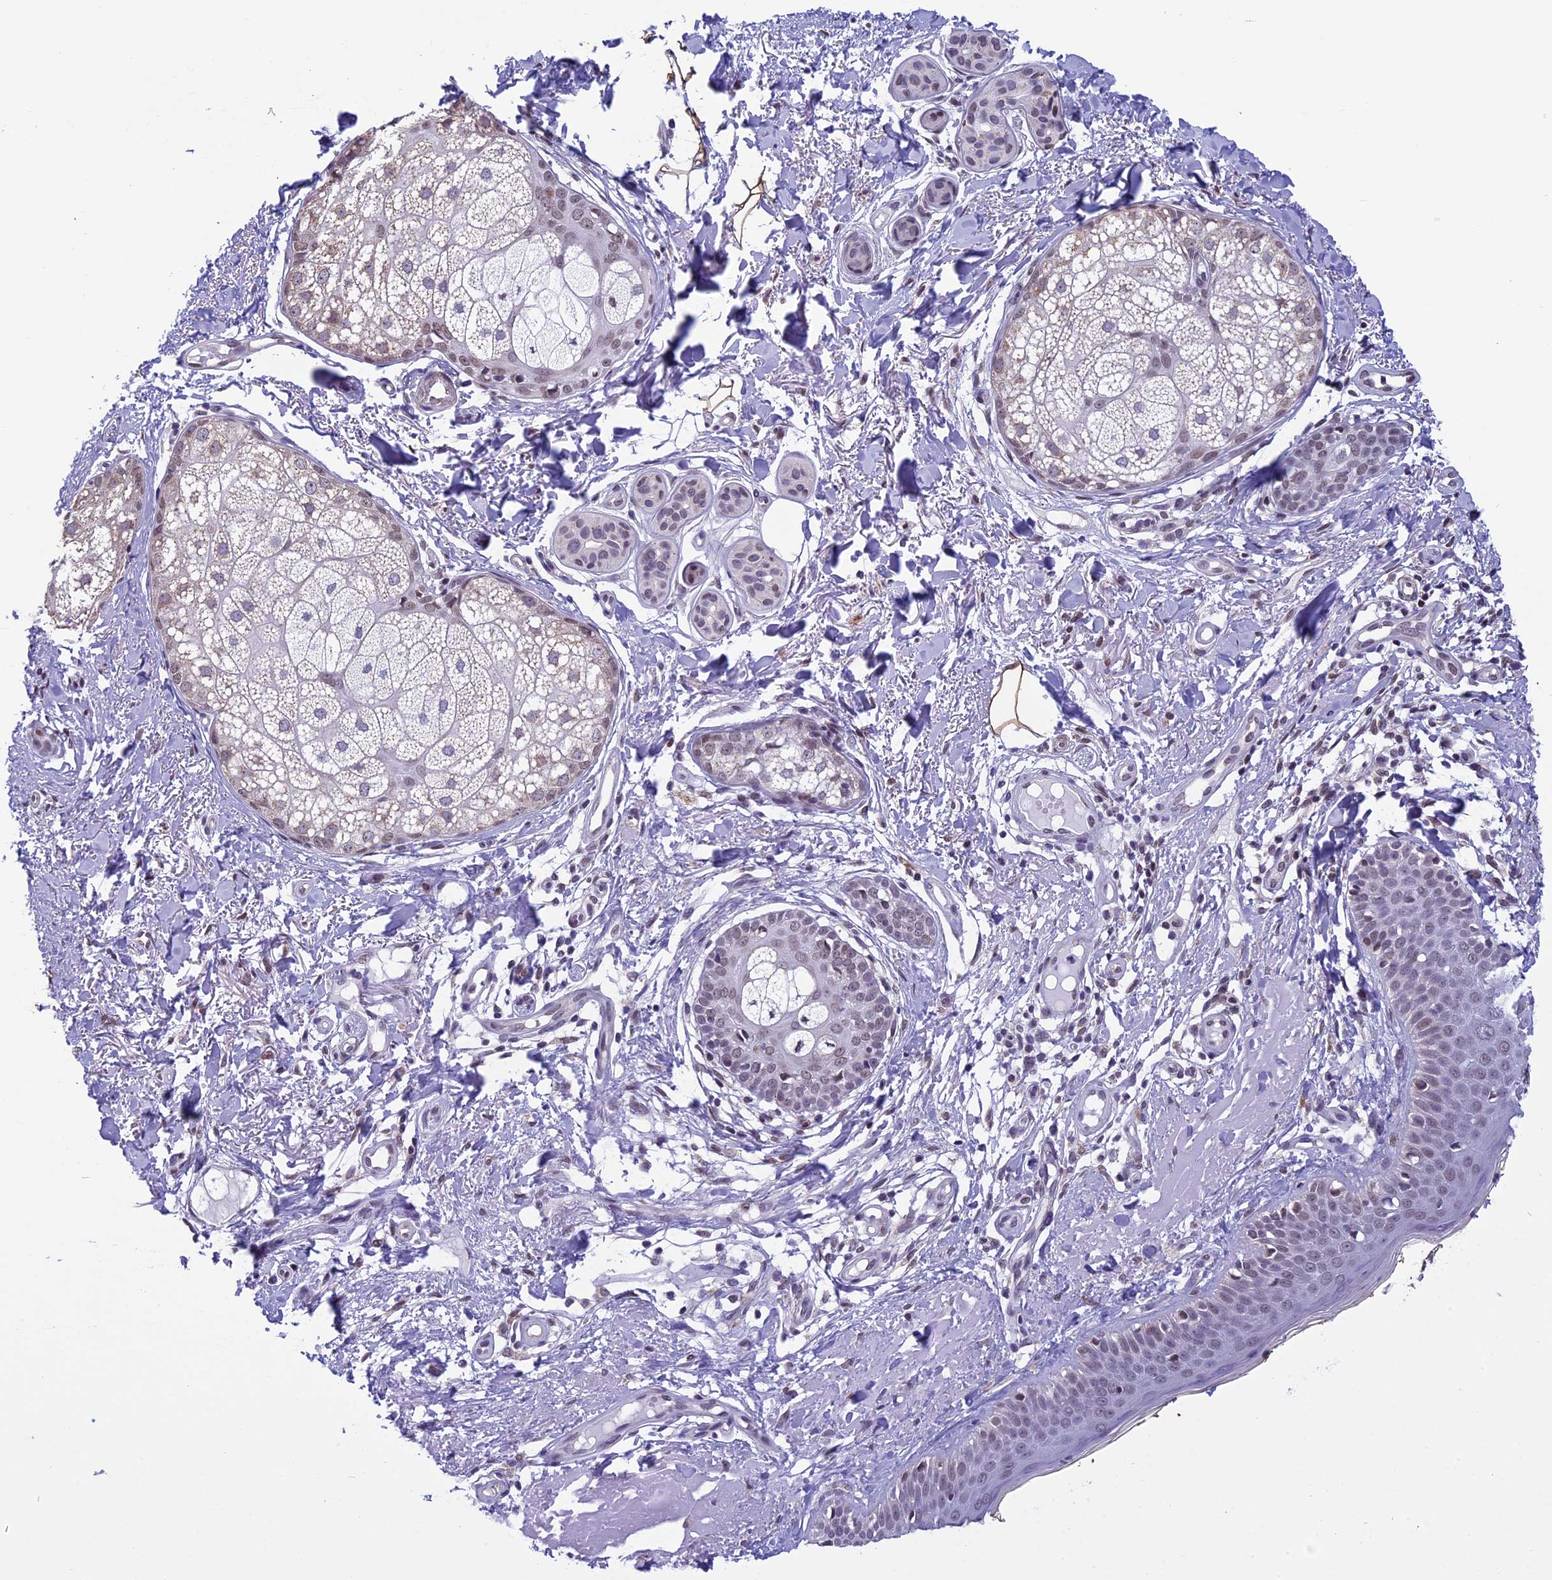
{"staining": {"intensity": "weak", "quantity": ">75%", "location": "nuclear"}, "tissue": "skin cancer", "cell_type": "Tumor cells", "image_type": "cancer", "snomed": [{"axis": "morphology", "description": "Basal cell carcinoma"}, {"axis": "topography", "description": "Skin"}], "caption": "The immunohistochemical stain highlights weak nuclear expression in tumor cells of skin cancer (basal cell carcinoma) tissue.", "gene": "ZNF317", "patient": {"sex": "female", "age": 60}}